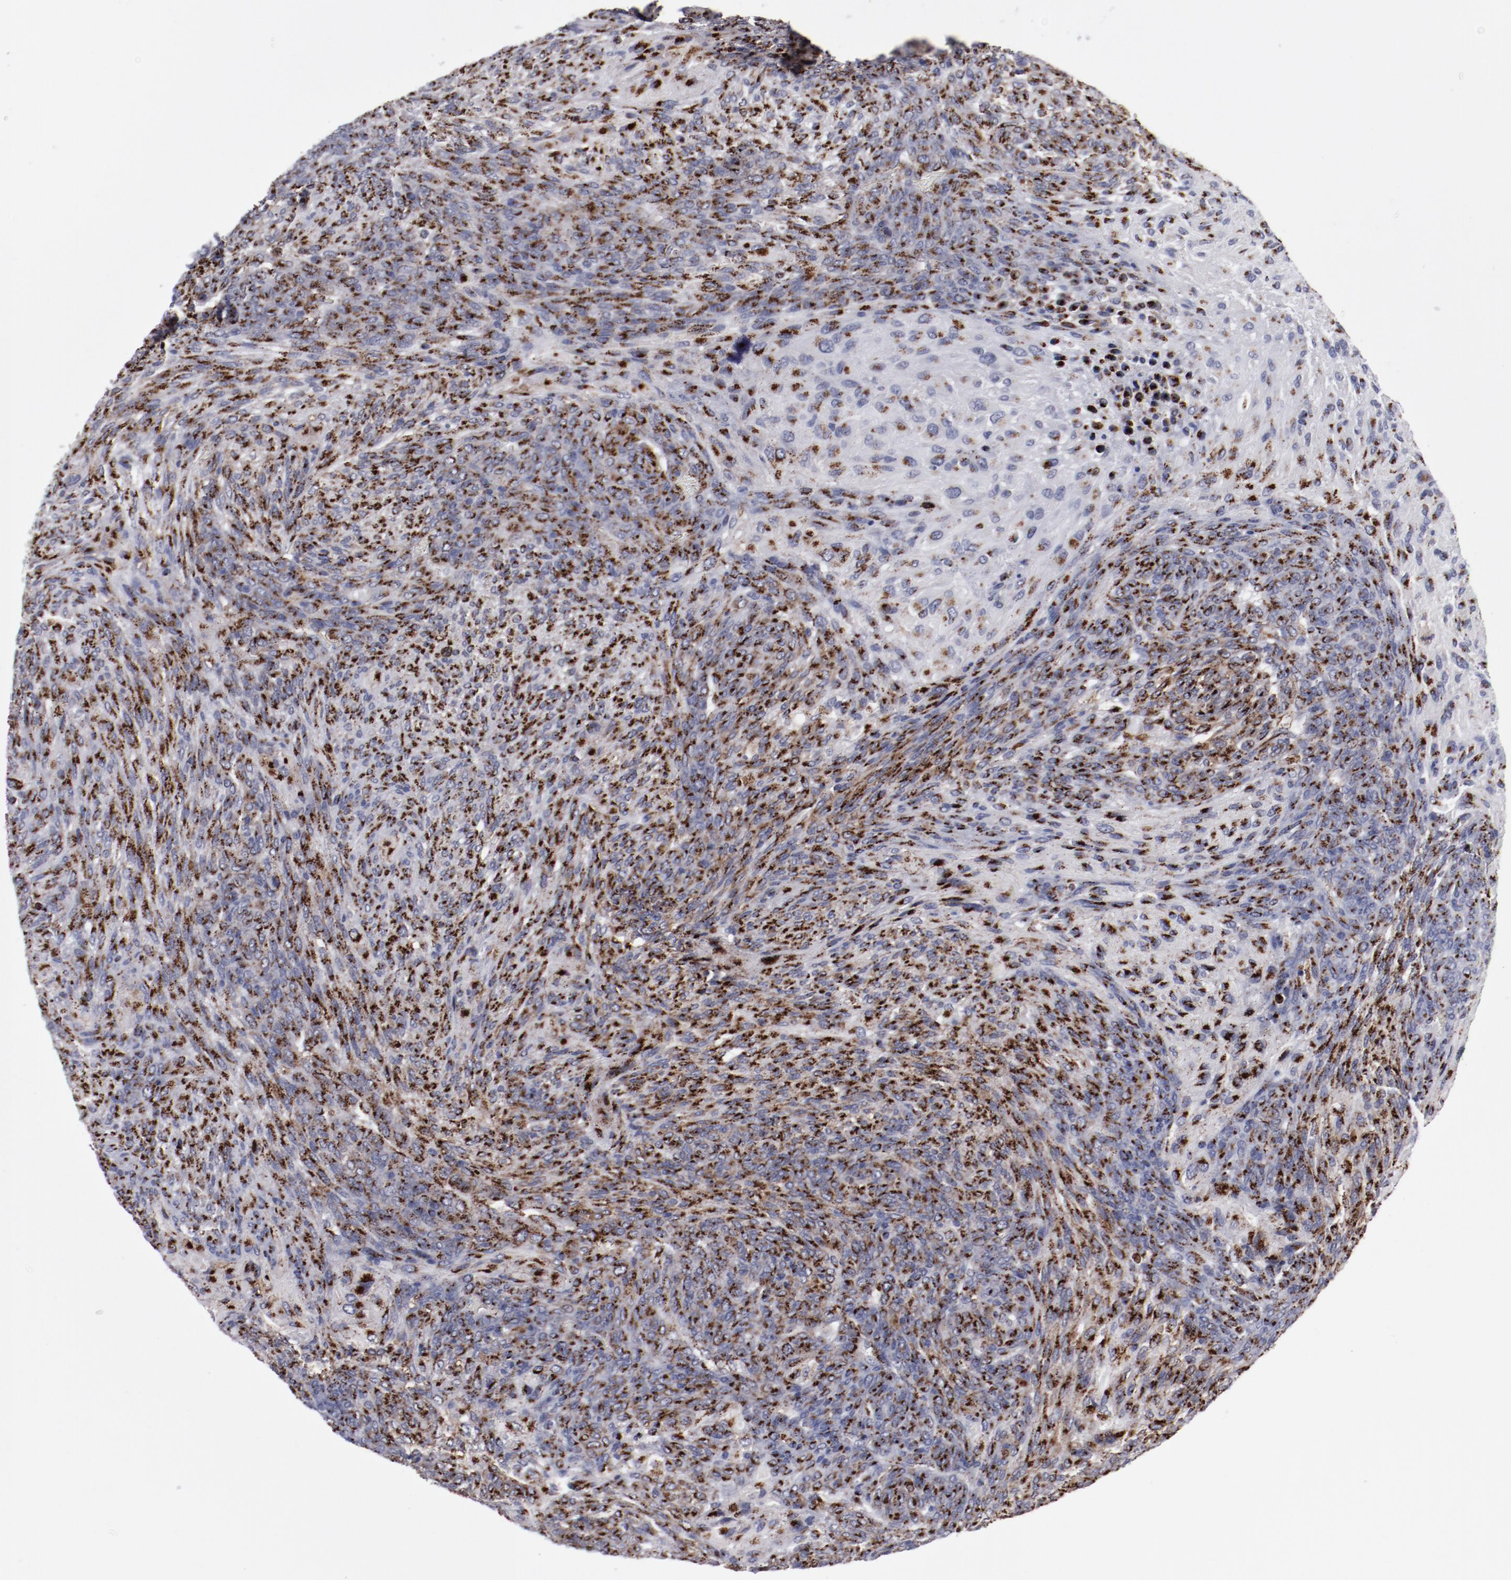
{"staining": {"intensity": "strong", "quantity": ">75%", "location": "cytoplasmic/membranous"}, "tissue": "glioma", "cell_type": "Tumor cells", "image_type": "cancer", "snomed": [{"axis": "morphology", "description": "Glioma, malignant, High grade"}, {"axis": "topography", "description": "Cerebral cortex"}], "caption": "Immunohistochemistry (IHC) of malignant glioma (high-grade) displays high levels of strong cytoplasmic/membranous positivity in approximately >75% of tumor cells.", "gene": "GOLIM4", "patient": {"sex": "female", "age": 55}}